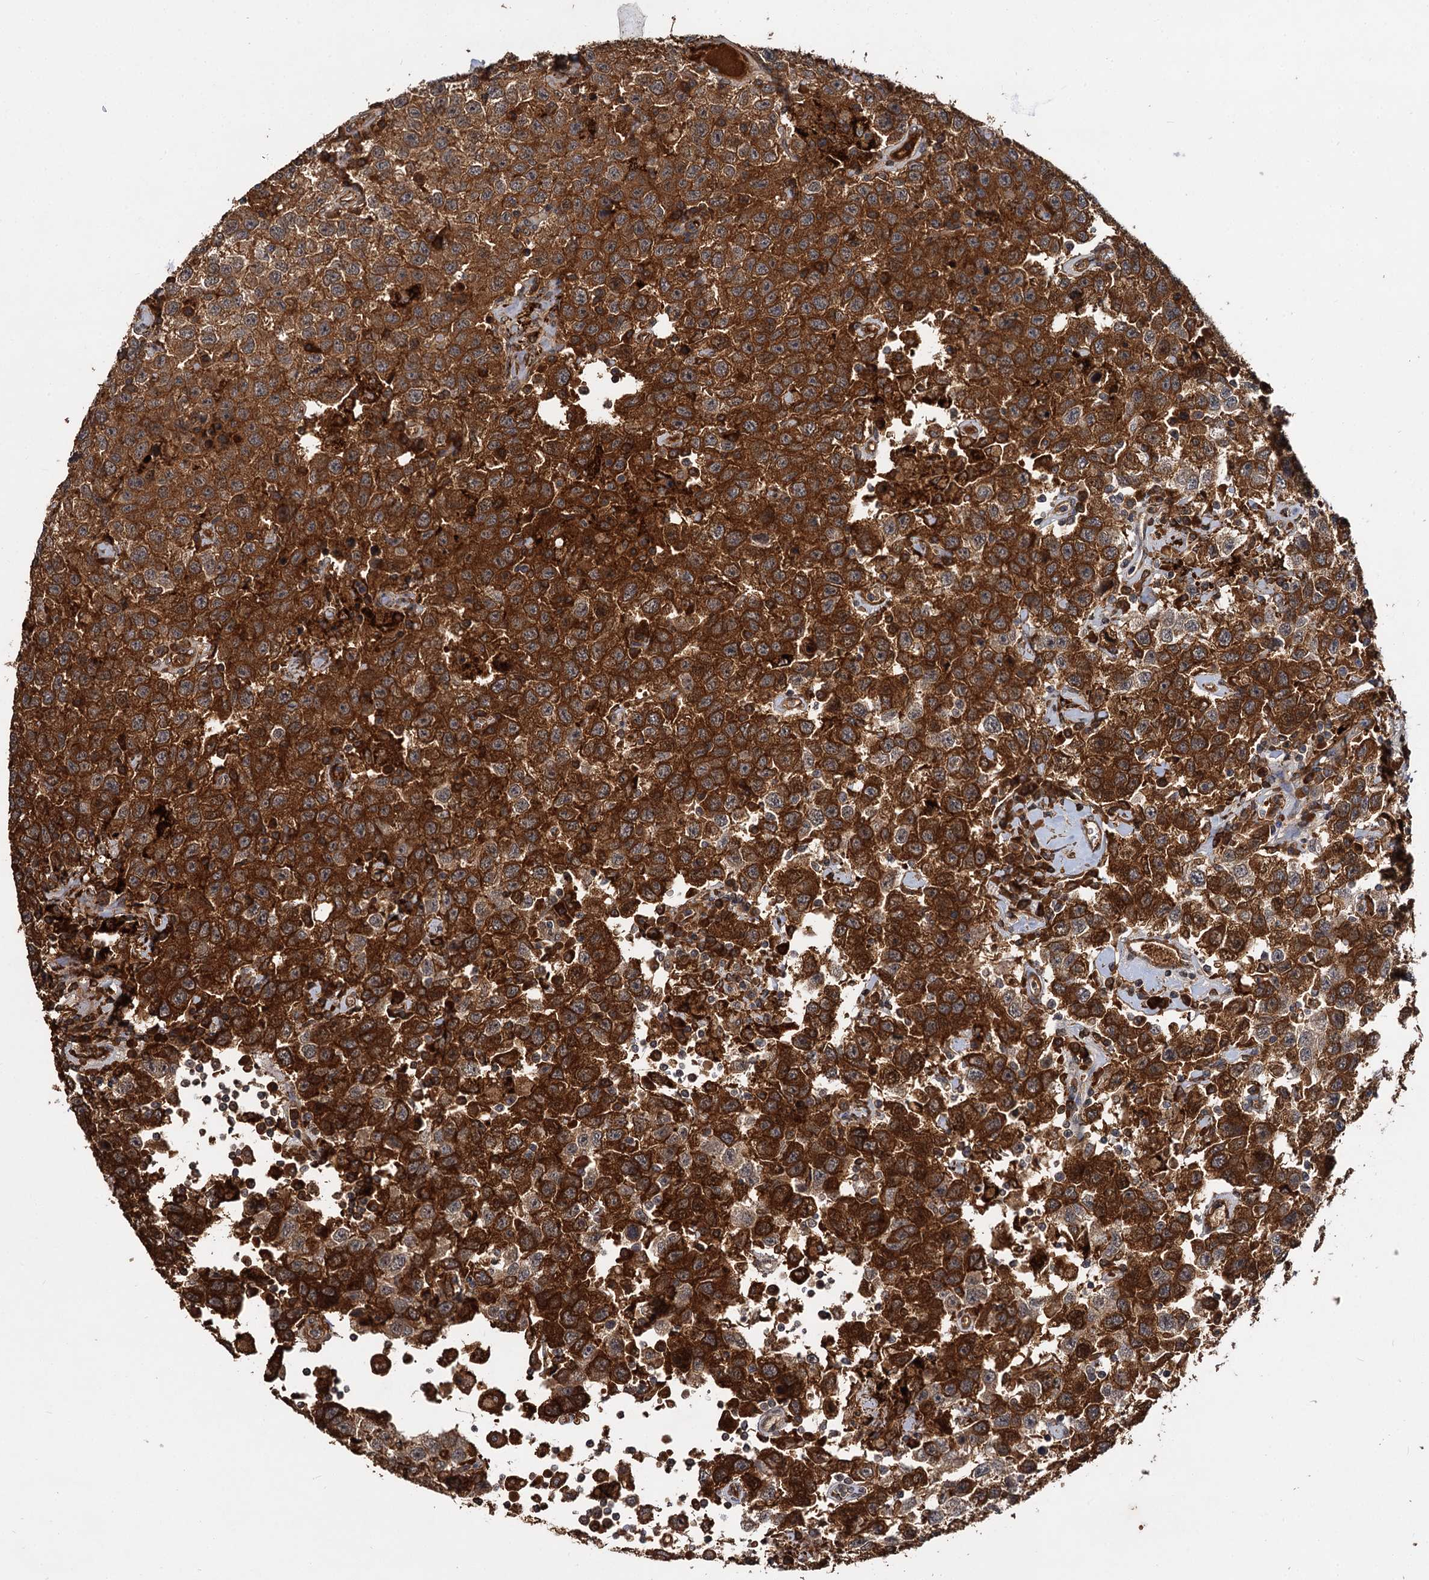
{"staining": {"intensity": "strong", "quantity": "25%-75%", "location": "cytoplasmic/membranous"}, "tissue": "testis cancer", "cell_type": "Tumor cells", "image_type": "cancer", "snomed": [{"axis": "morphology", "description": "Seminoma, NOS"}, {"axis": "topography", "description": "Testis"}], "caption": "Strong cytoplasmic/membranous protein positivity is present in approximately 25%-75% of tumor cells in testis seminoma. (DAB (3,3'-diaminobenzidine) = brown stain, brightfield microscopy at high magnification).", "gene": "MBD6", "patient": {"sex": "male", "age": 41}}